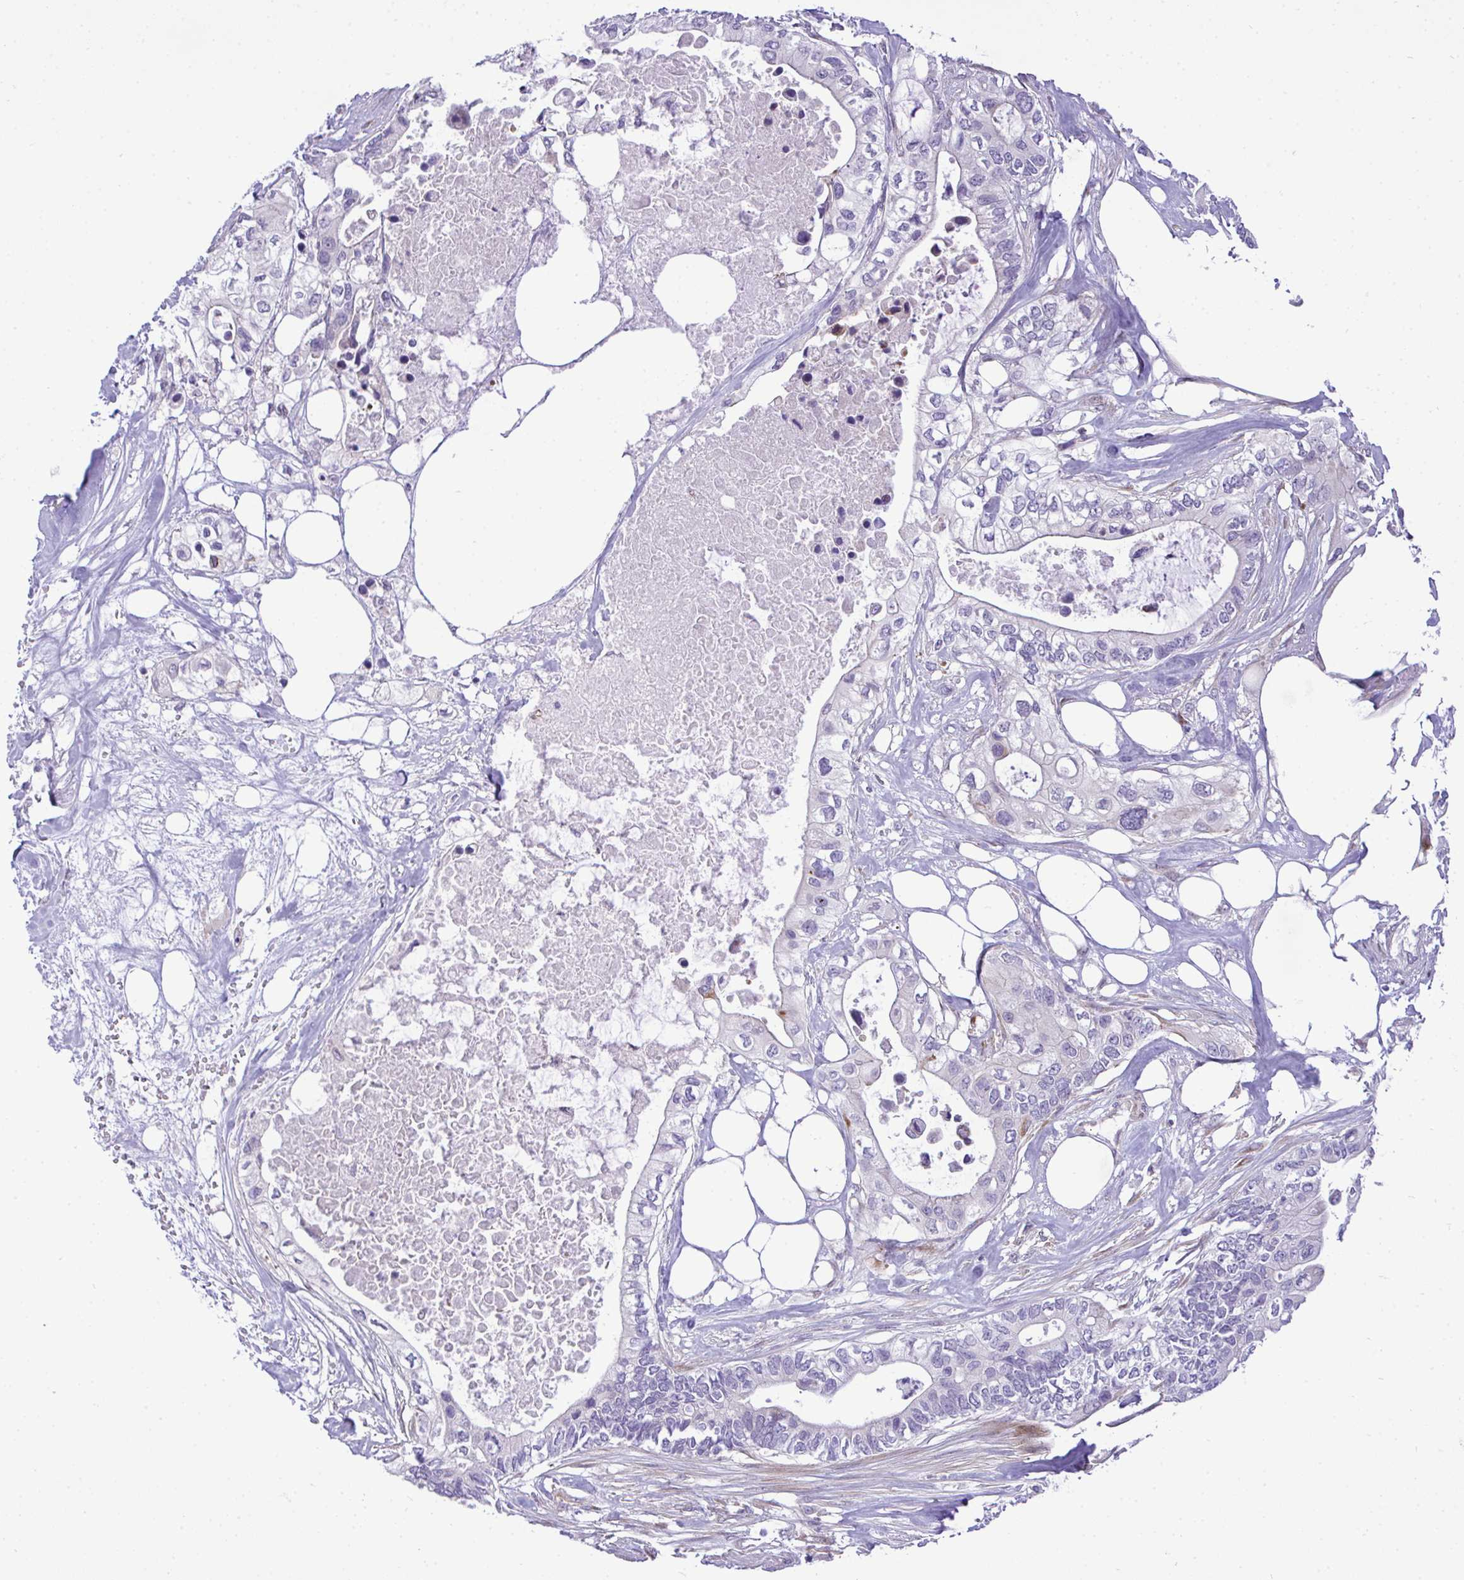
{"staining": {"intensity": "negative", "quantity": "none", "location": "none"}, "tissue": "pancreatic cancer", "cell_type": "Tumor cells", "image_type": "cancer", "snomed": [{"axis": "morphology", "description": "Adenocarcinoma, NOS"}, {"axis": "topography", "description": "Pancreas"}], "caption": "Tumor cells show no significant protein expression in pancreatic cancer.", "gene": "CASTOR2", "patient": {"sex": "female", "age": 63}}